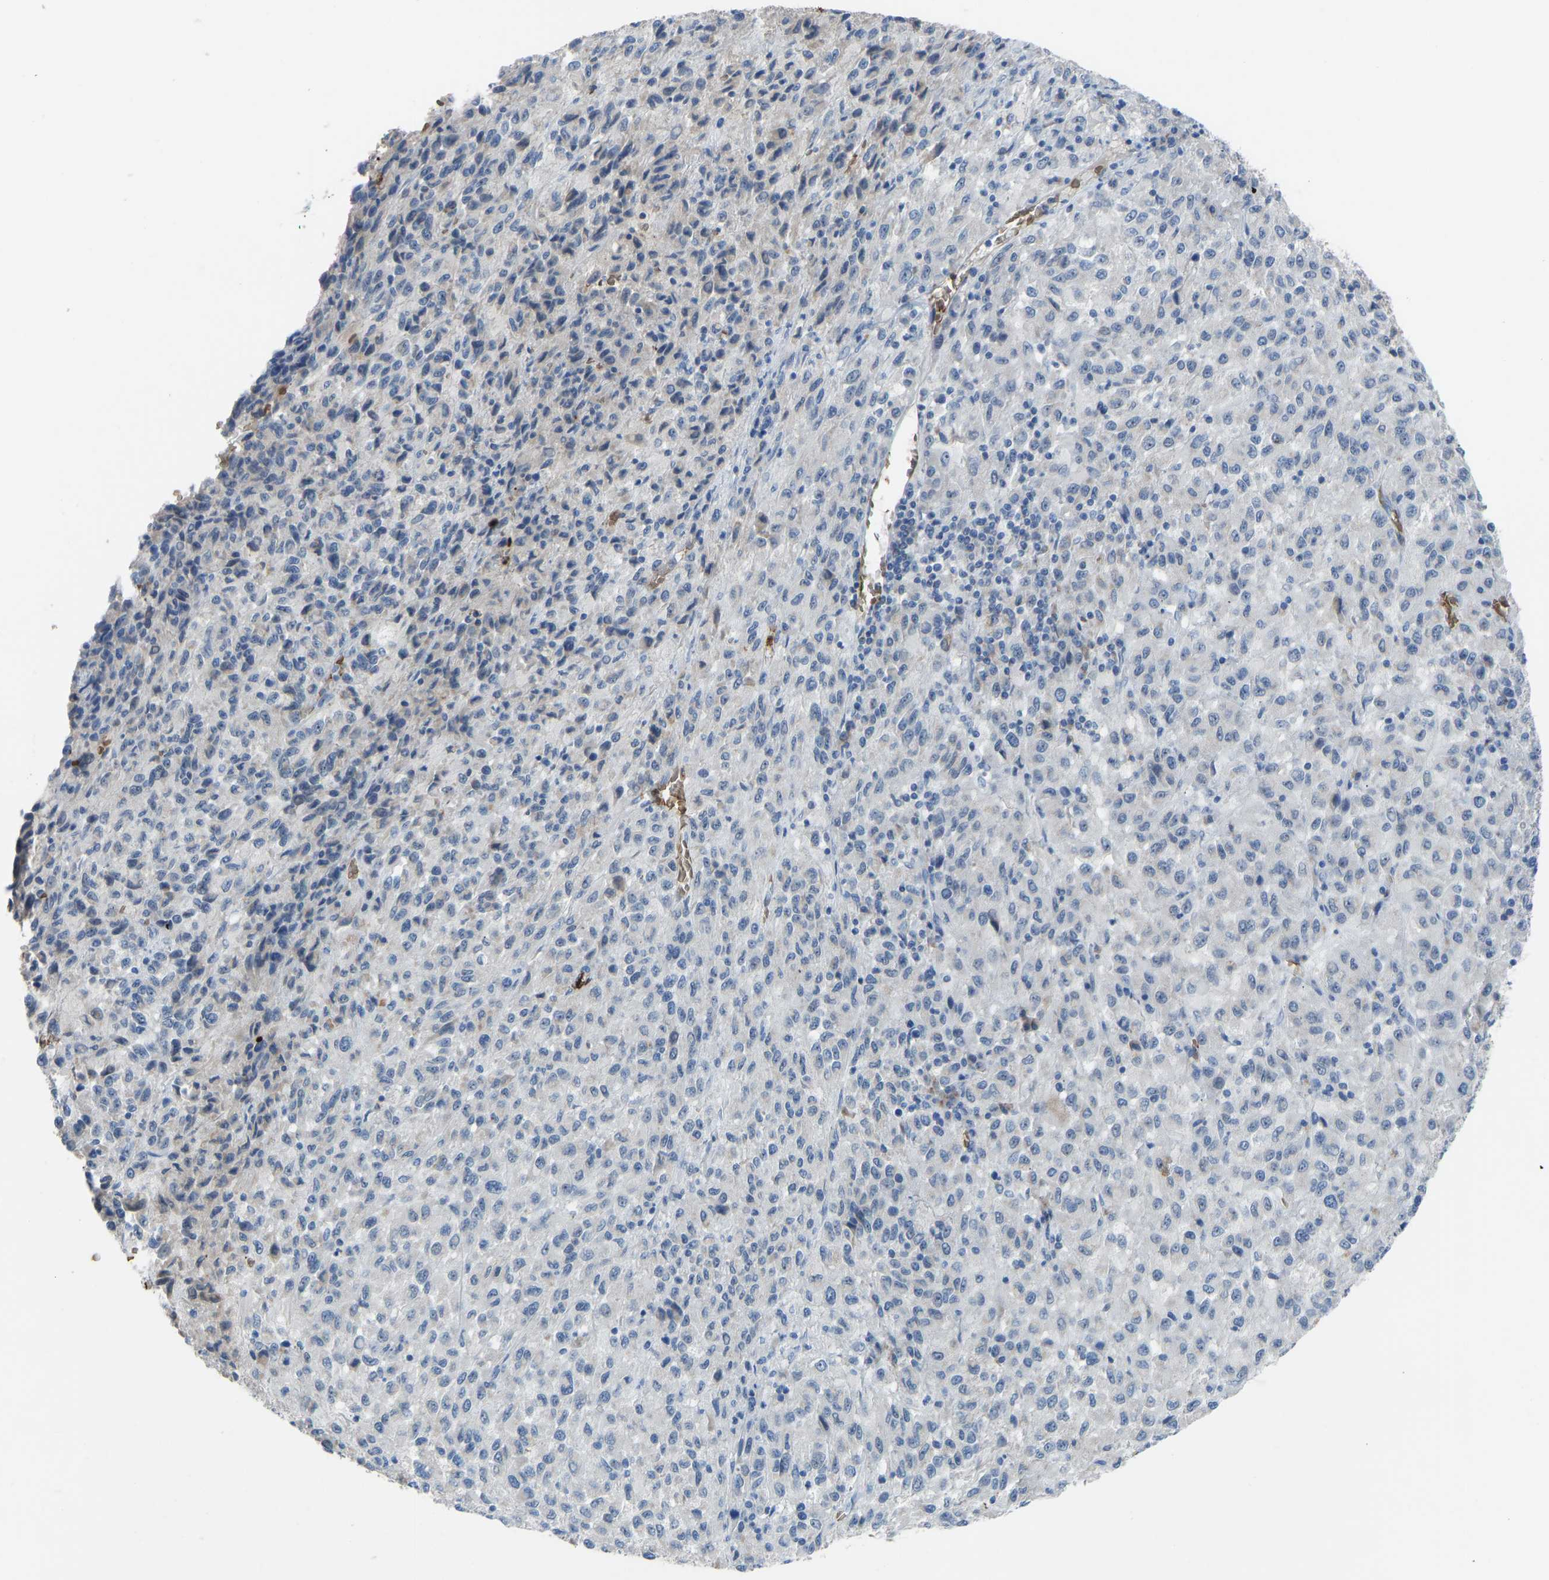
{"staining": {"intensity": "negative", "quantity": "none", "location": "none"}, "tissue": "melanoma", "cell_type": "Tumor cells", "image_type": "cancer", "snomed": [{"axis": "morphology", "description": "Malignant melanoma, Metastatic site"}, {"axis": "topography", "description": "Lung"}], "caption": "The immunohistochemistry (IHC) micrograph has no significant positivity in tumor cells of melanoma tissue. The staining is performed using DAB (3,3'-diaminobenzidine) brown chromogen with nuclei counter-stained in using hematoxylin.", "gene": "PIGS", "patient": {"sex": "male", "age": 64}}